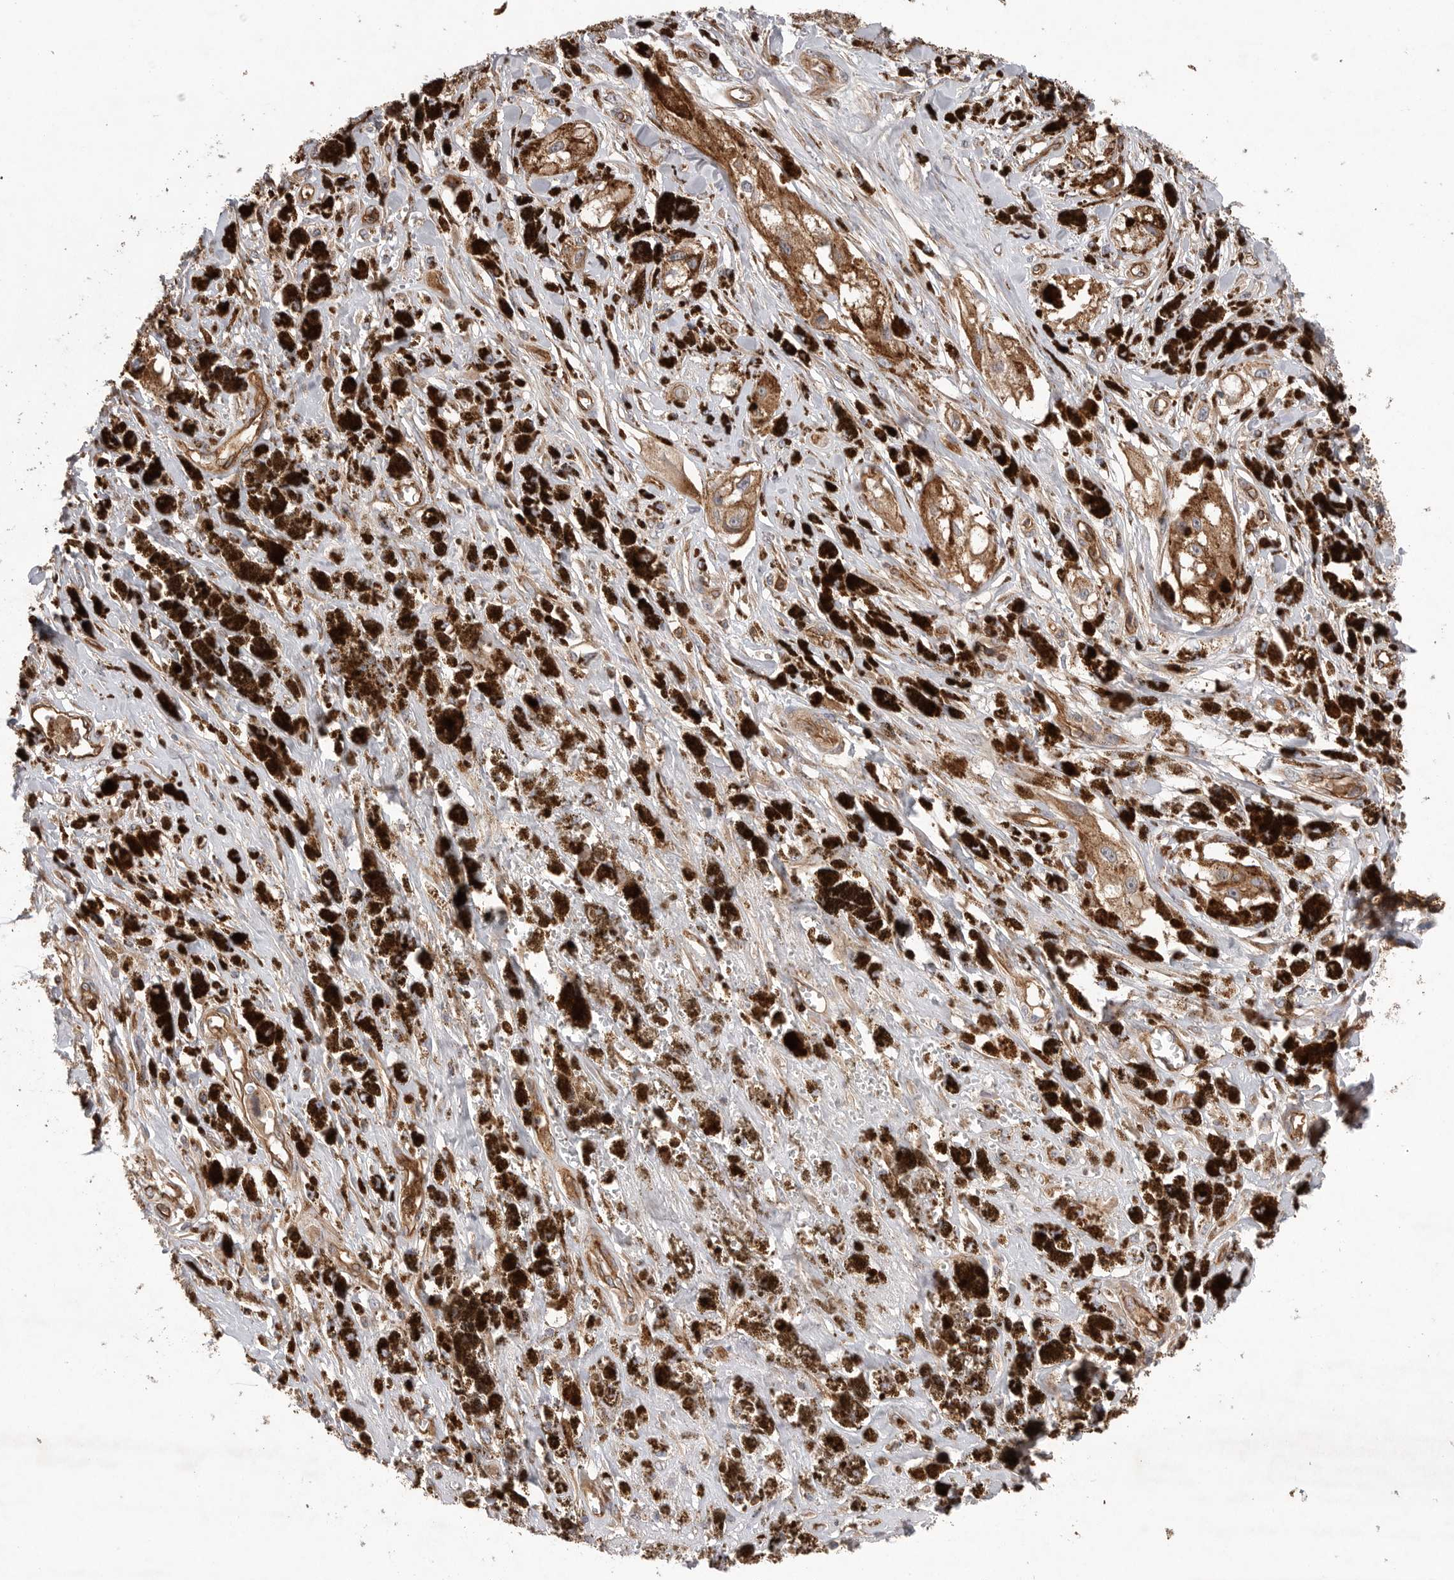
{"staining": {"intensity": "moderate", "quantity": ">75%", "location": "cytoplasmic/membranous"}, "tissue": "melanoma", "cell_type": "Tumor cells", "image_type": "cancer", "snomed": [{"axis": "morphology", "description": "Malignant melanoma, NOS"}, {"axis": "topography", "description": "Skin"}], "caption": "Tumor cells display medium levels of moderate cytoplasmic/membranous positivity in approximately >75% of cells in human melanoma. The protein of interest is stained brown, and the nuclei are stained in blue (DAB (3,3'-diaminobenzidine) IHC with brightfield microscopy, high magnification).", "gene": "PRKCH", "patient": {"sex": "male", "age": 88}}